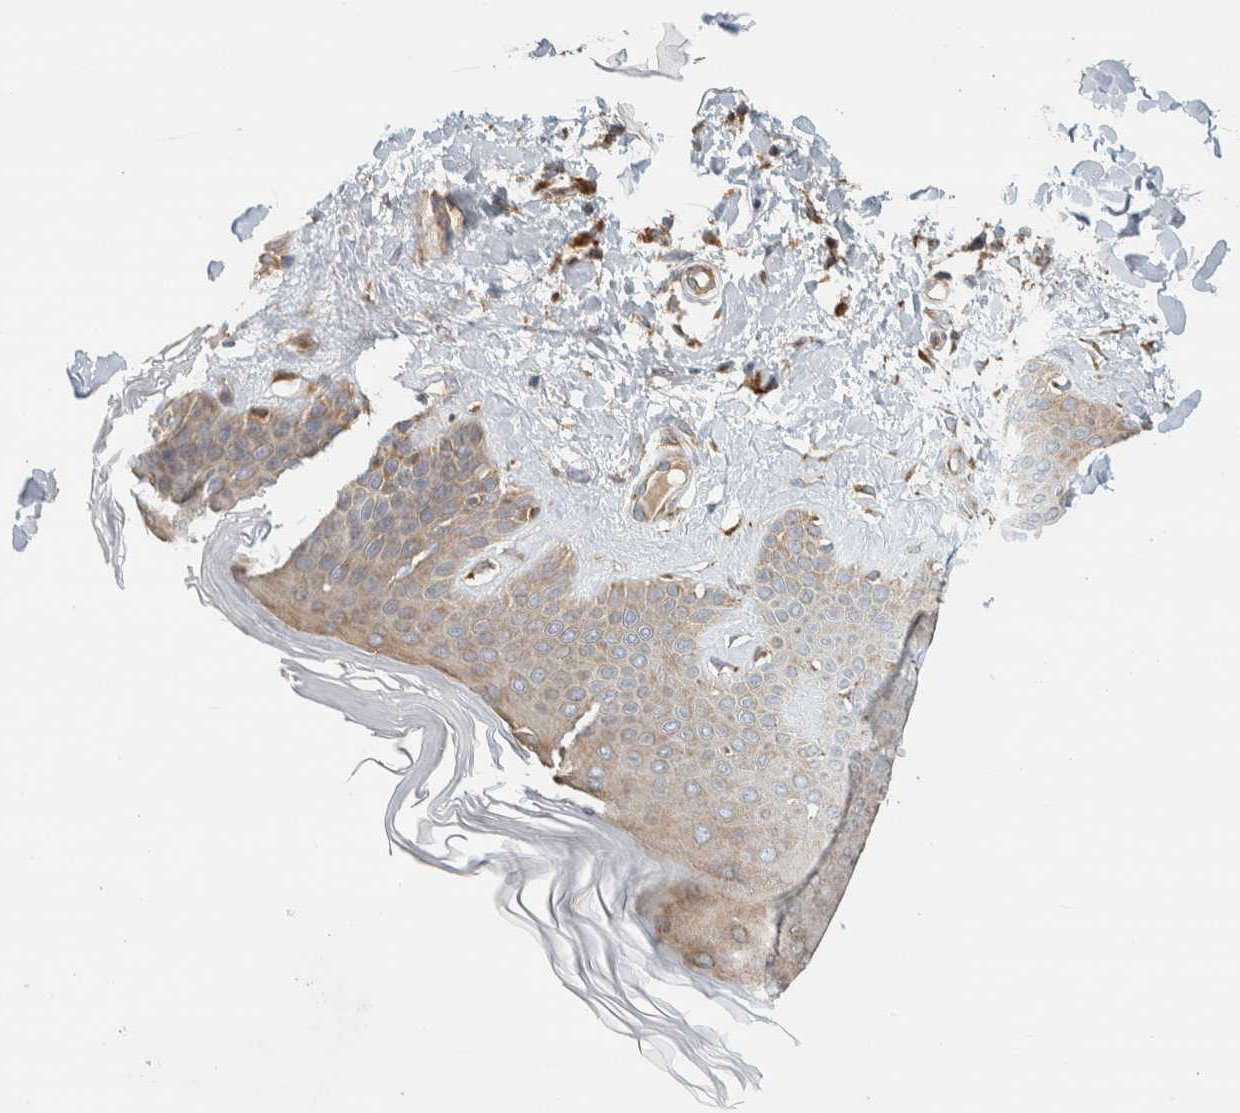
{"staining": {"intensity": "moderate", "quantity": ">75%", "location": "cytoplasmic/membranous"}, "tissue": "skin", "cell_type": "Fibroblasts", "image_type": "normal", "snomed": [{"axis": "morphology", "description": "Normal tissue, NOS"}, {"axis": "morphology", "description": "Malignant melanoma, Metastatic site"}, {"axis": "topography", "description": "Skin"}], "caption": "High-magnification brightfield microscopy of unremarkable skin stained with DAB (3,3'-diaminobenzidine) (brown) and counterstained with hematoxylin (blue). fibroblasts exhibit moderate cytoplasmic/membranous expression is present in approximately>75% of cells.", "gene": "RAB11FIP1", "patient": {"sex": "male", "age": 41}}